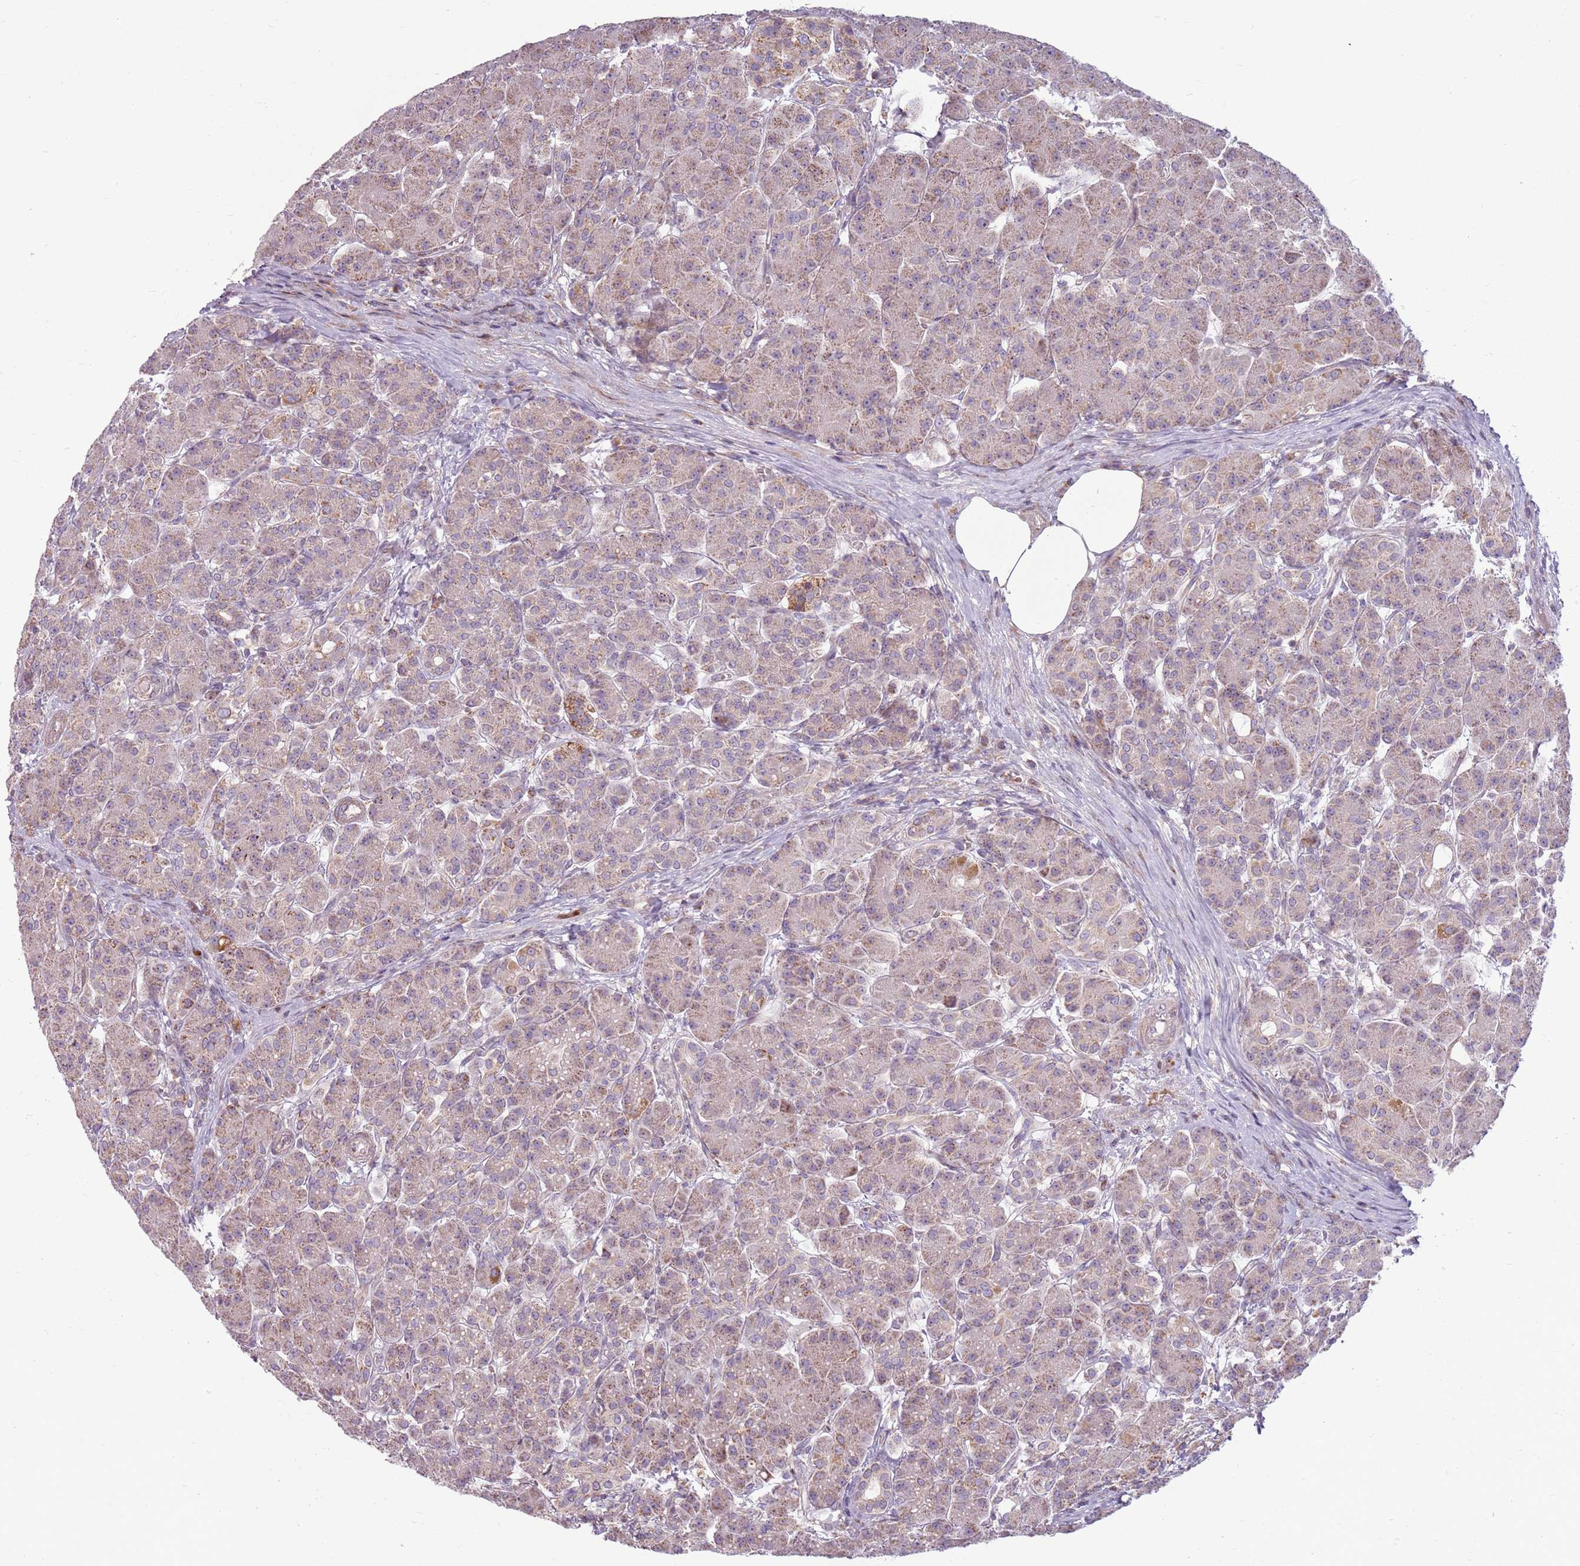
{"staining": {"intensity": "moderate", "quantity": "25%-75%", "location": "cytoplasmic/membranous"}, "tissue": "pancreas", "cell_type": "Exocrine glandular cells", "image_type": "normal", "snomed": [{"axis": "morphology", "description": "Normal tissue, NOS"}, {"axis": "topography", "description": "Pancreas"}], "caption": "Immunohistochemistry (DAB) staining of unremarkable pancreas shows moderate cytoplasmic/membranous protein expression in approximately 25%-75% of exocrine glandular cells. (IHC, brightfield microscopy, high magnification).", "gene": "ZNF530", "patient": {"sex": "male", "age": 63}}